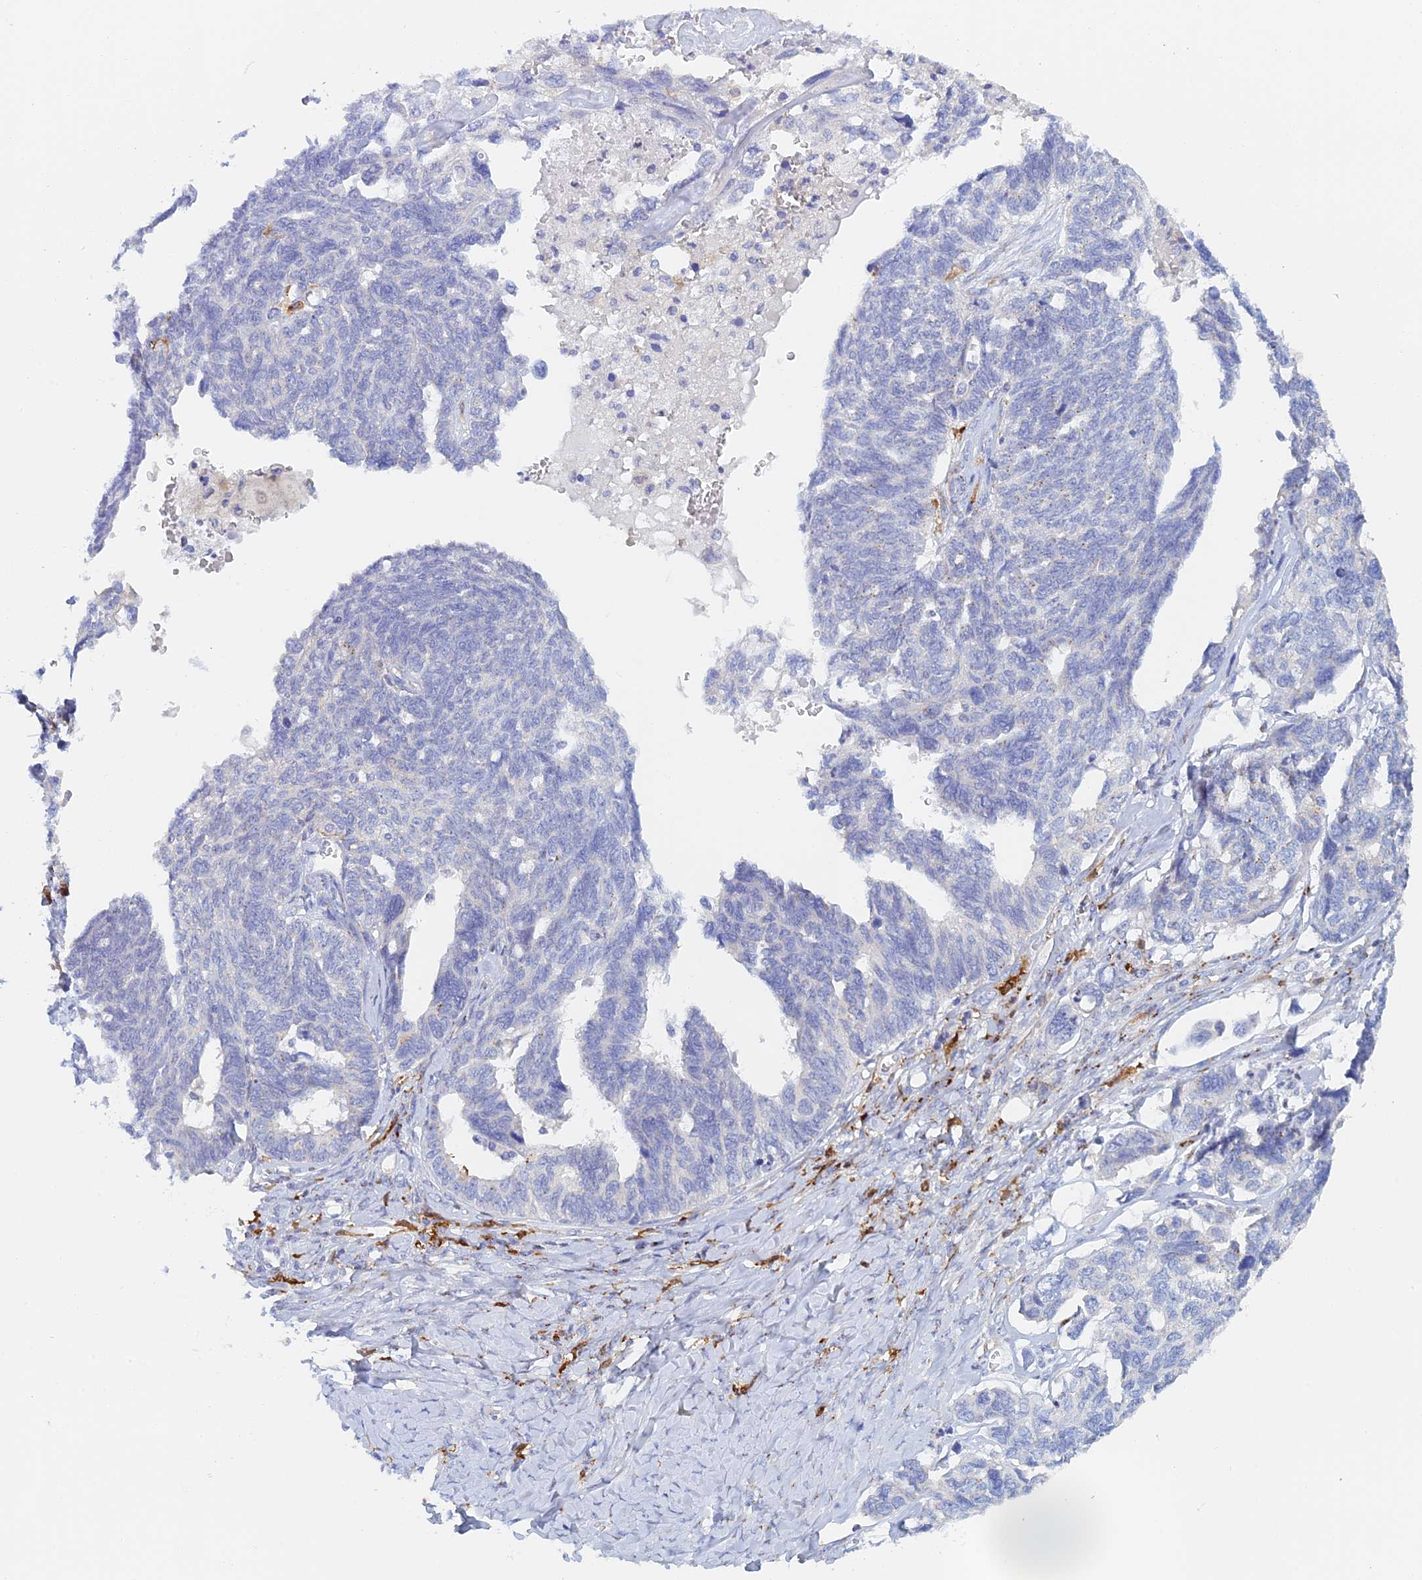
{"staining": {"intensity": "negative", "quantity": "none", "location": "none"}, "tissue": "ovarian cancer", "cell_type": "Tumor cells", "image_type": "cancer", "snomed": [{"axis": "morphology", "description": "Cystadenocarcinoma, serous, NOS"}, {"axis": "topography", "description": "Ovary"}], "caption": "DAB (3,3'-diaminobenzidine) immunohistochemical staining of ovarian cancer (serous cystadenocarcinoma) reveals no significant expression in tumor cells. (DAB immunohistochemistry (IHC) with hematoxylin counter stain).", "gene": "SLC24A3", "patient": {"sex": "female", "age": 79}}